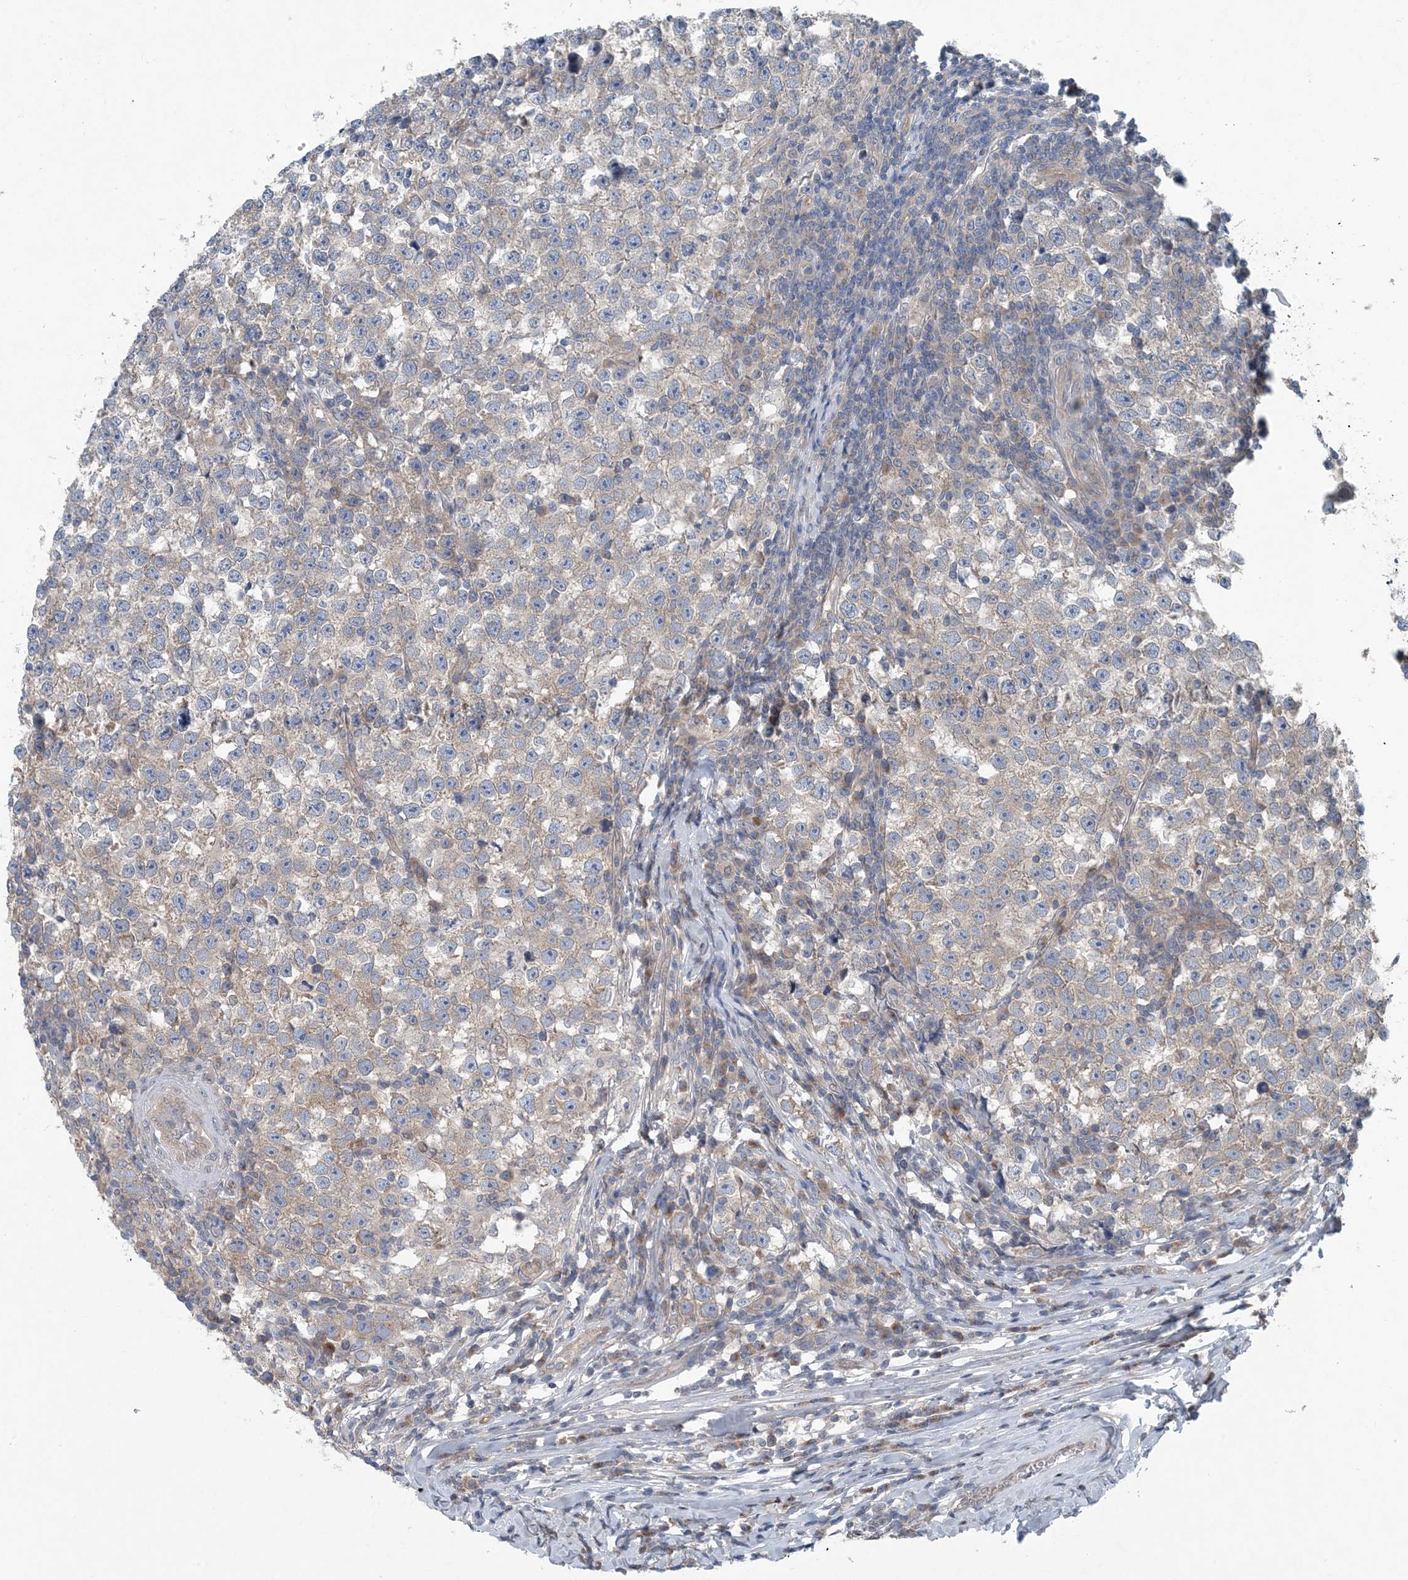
{"staining": {"intensity": "weak", "quantity": "25%-75%", "location": "cytoplasmic/membranous"}, "tissue": "testis cancer", "cell_type": "Tumor cells", "image_type": "cancer", "snomed": [{"axis": "morphology", "description": "Normal tissue, NOS"}, {"axis": "morphology", "description": "Seminoma, NOS"}, {"axis": "topography", "description": "Testis"}], "caption": "Tumor cells exhibit low levels of weak cytoplasmic/membranous staining in about 25%-75% of cells in human testis seminoma.", "gene": "HIKESHI", "patient": {"sex": "male", "age": 43}}